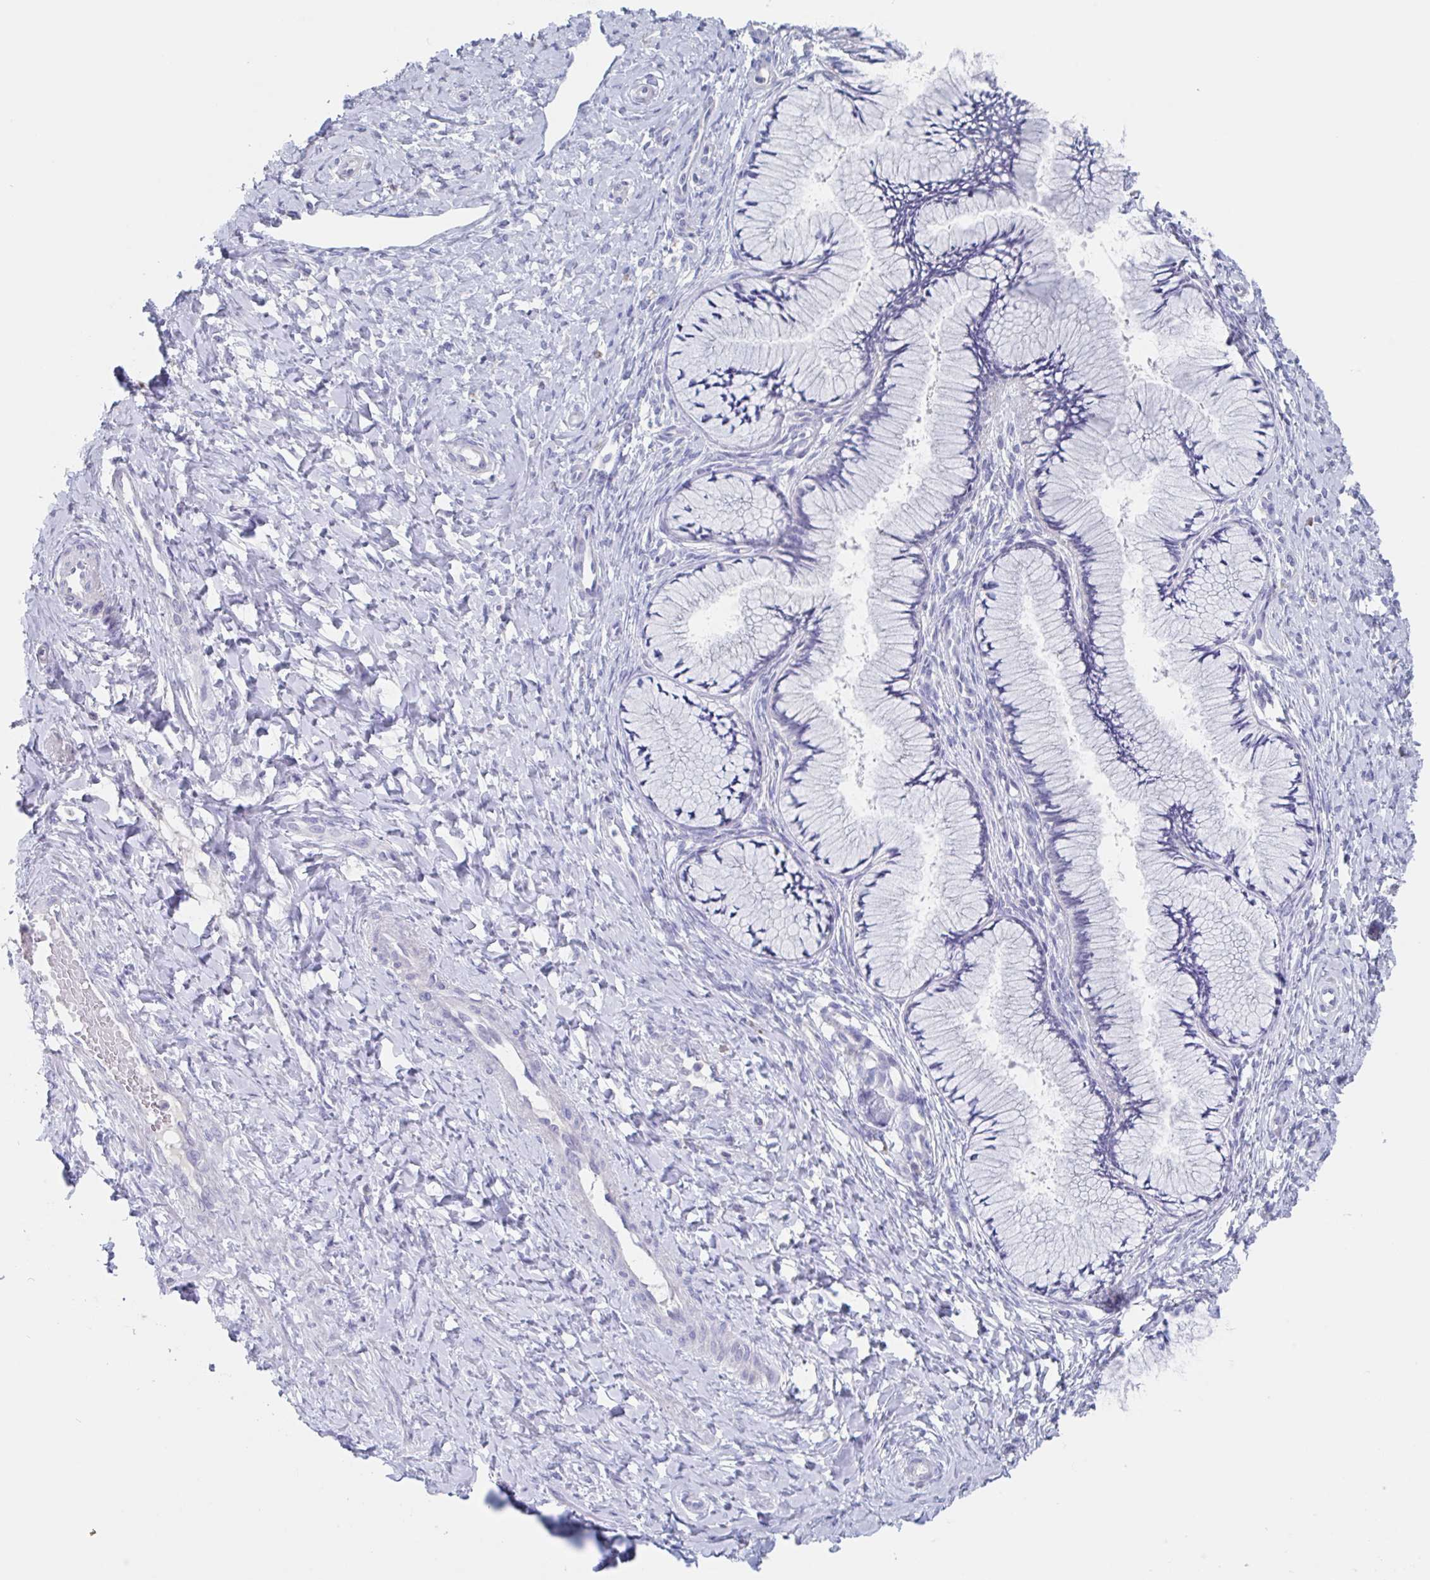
{"staining": {"intensity": "negative", "quantity": "none", "location": "none"}, "tissue": "cervix", "cell_type": "Glandular cells", "image_type": "normal", "snomed": [{"axis": "morphology", "description": "Normal tissue, NOS"}, {"axis": "topography", "description": "Cervix"}], "caption": "An IHC image of benign cervix is shown. There is no staining in glandular cells of cervix.", "gene": "NOXRED1", "patient": {"sex": "female", "age": 37}}